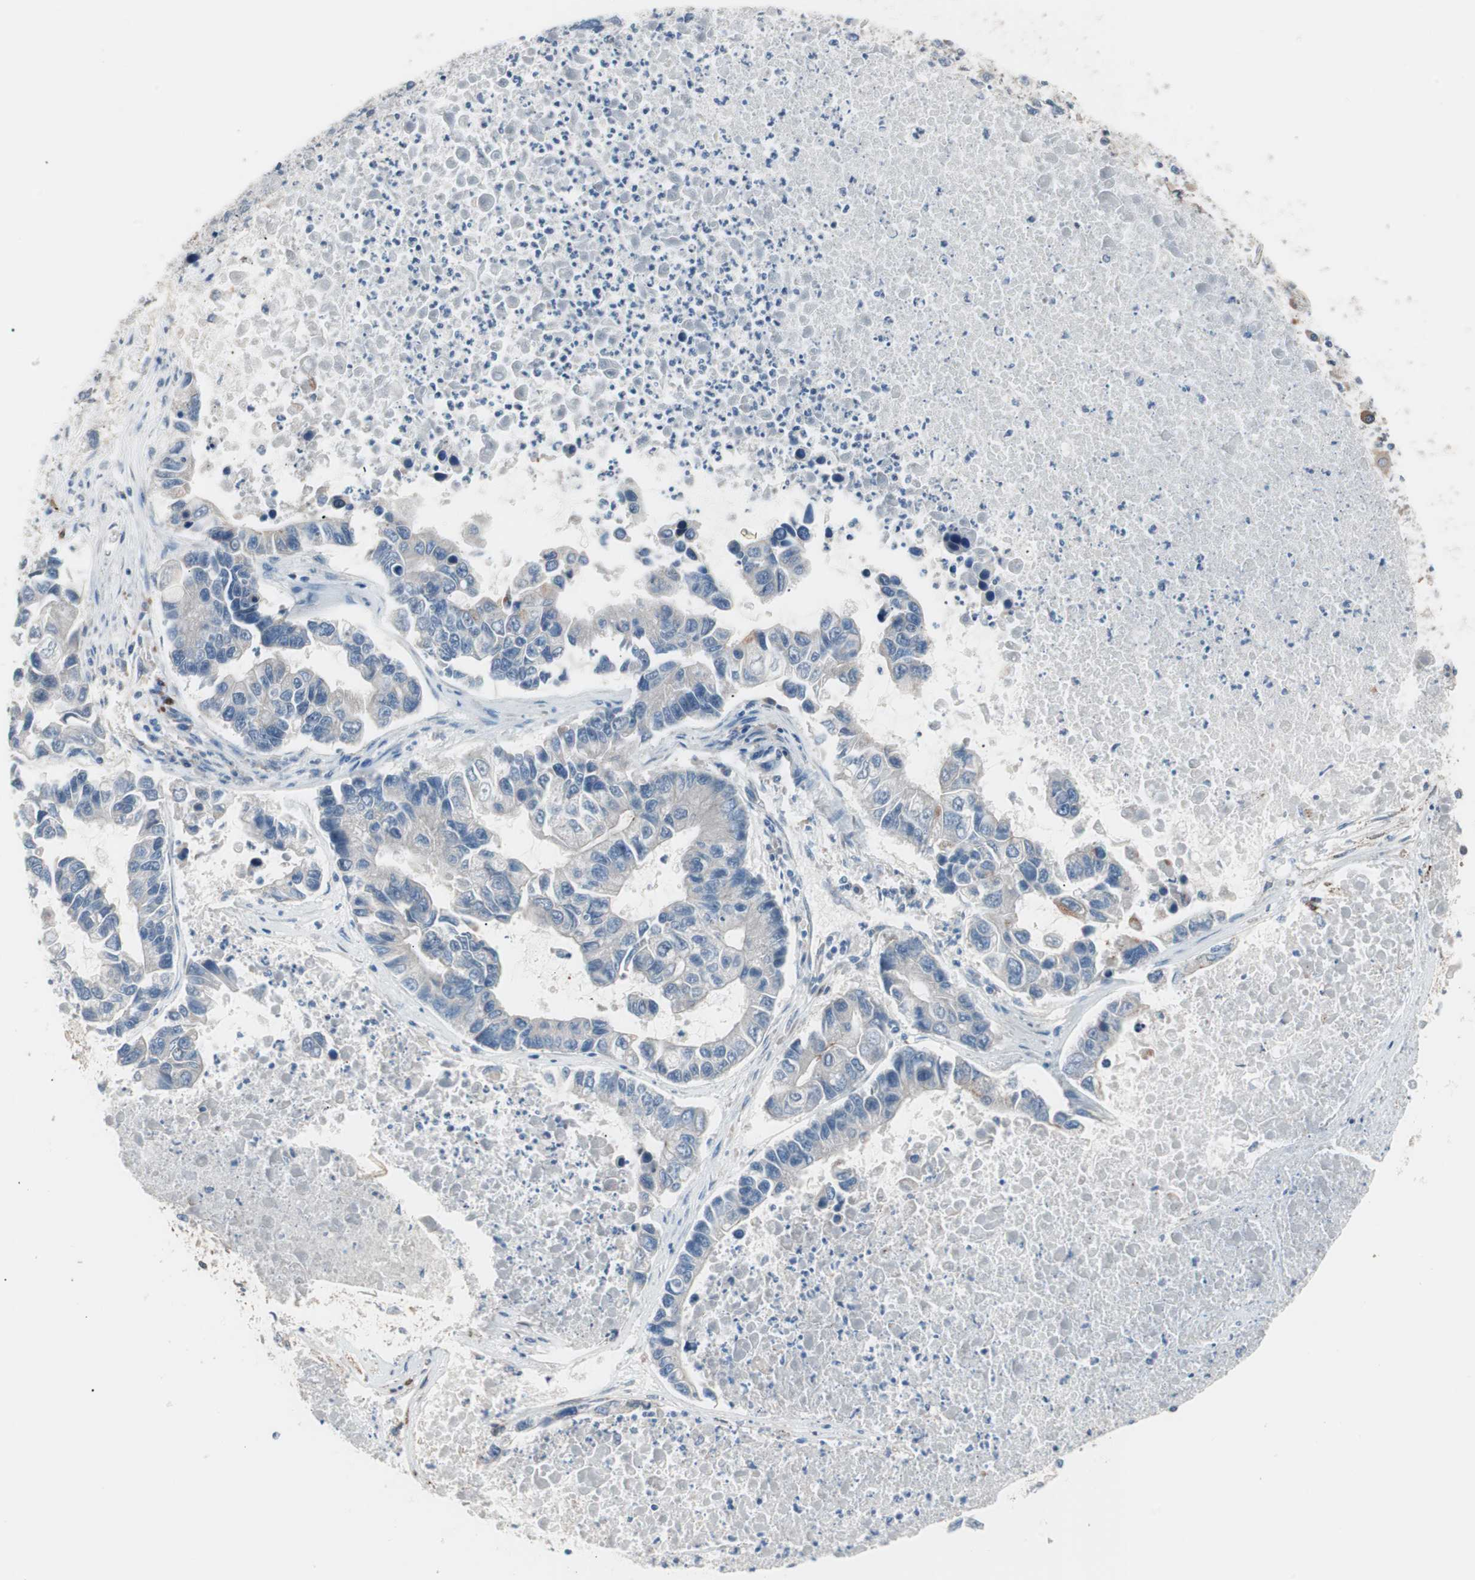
{"staining": {"intensity": "negative", "quantity": "none", "location": "none"}, "tissue": "lung cancer", "cell_type": "Tumor cells", "image_type": "cancer", "snomed": [{"axis": "morphology", "description": "Adenocarcinoma, NOS"}, {"axis": "topography", "description": "Lung"}], "caption": "Immunohistochemistry (IHC) of adenocarcinoma (lung) displays no staining in tumor cells. The staining is performed using DAB (3,3'-diaminobenzidine) brown chromogen with nuclei counter-stained in using hematoxylin.", "gene": "SMG1", "patient": {"sex": "female", "age": 51}}